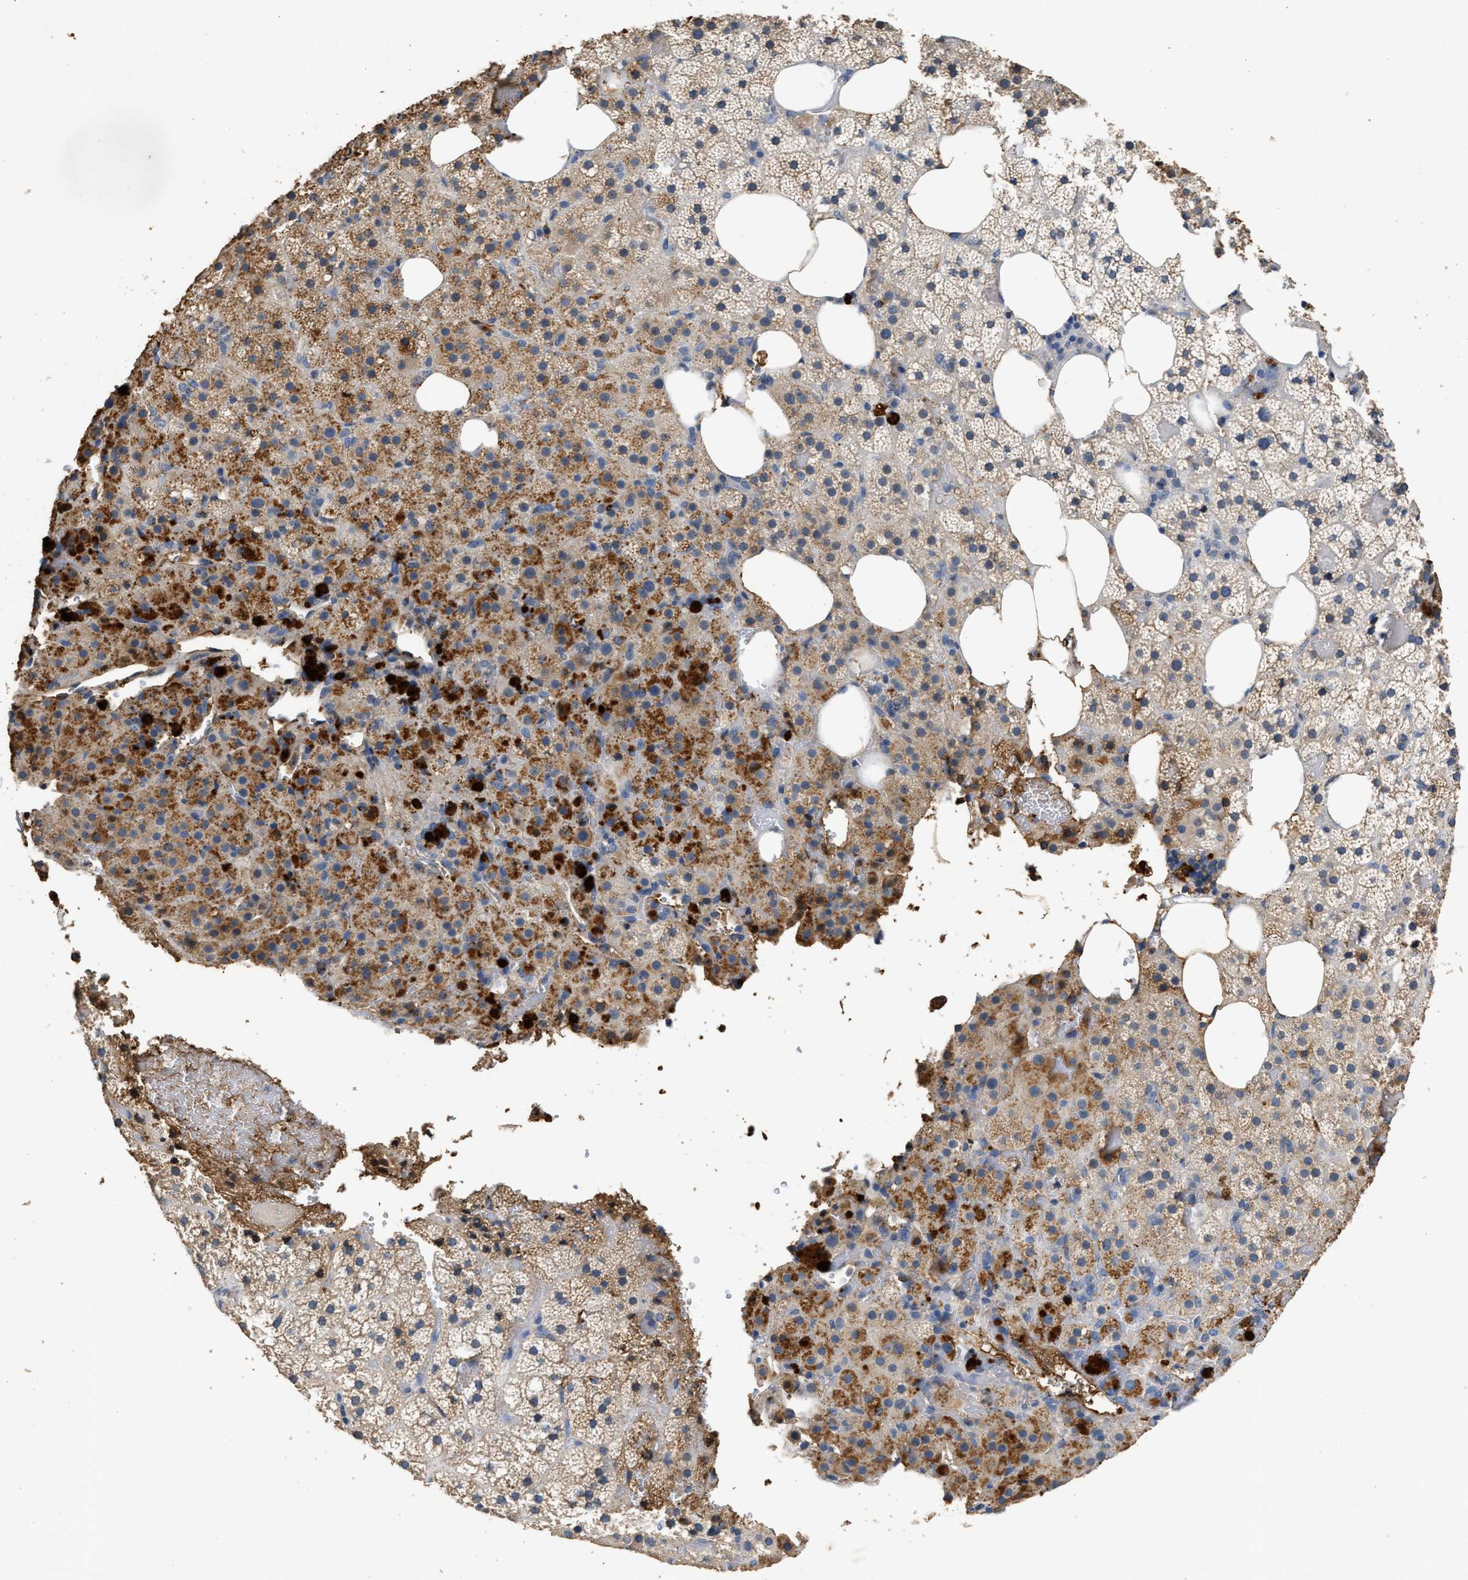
{"staining": {"intensity": "moderate", "quantity": "25%-75%", "location": "cytoplasmic/membranous"}, "tissue": "adrenal gland", "cell_type": "Glandular cells", "image_type": "normal", "snomed": [{"axis": "morphology", "description": "Normal tissue, NOS"}, {"axis": "topography", "description": "Adrenal gland"}], "caption": "Immunohistochemistry (IHC) of unremarkable human adrenal gland shows medium levels of moderate cytoplasmic/membranous staining in approximately 25%-75% of glandular cells.", "gene": "C3", "patient": {"sex": "female", "age": 59}}